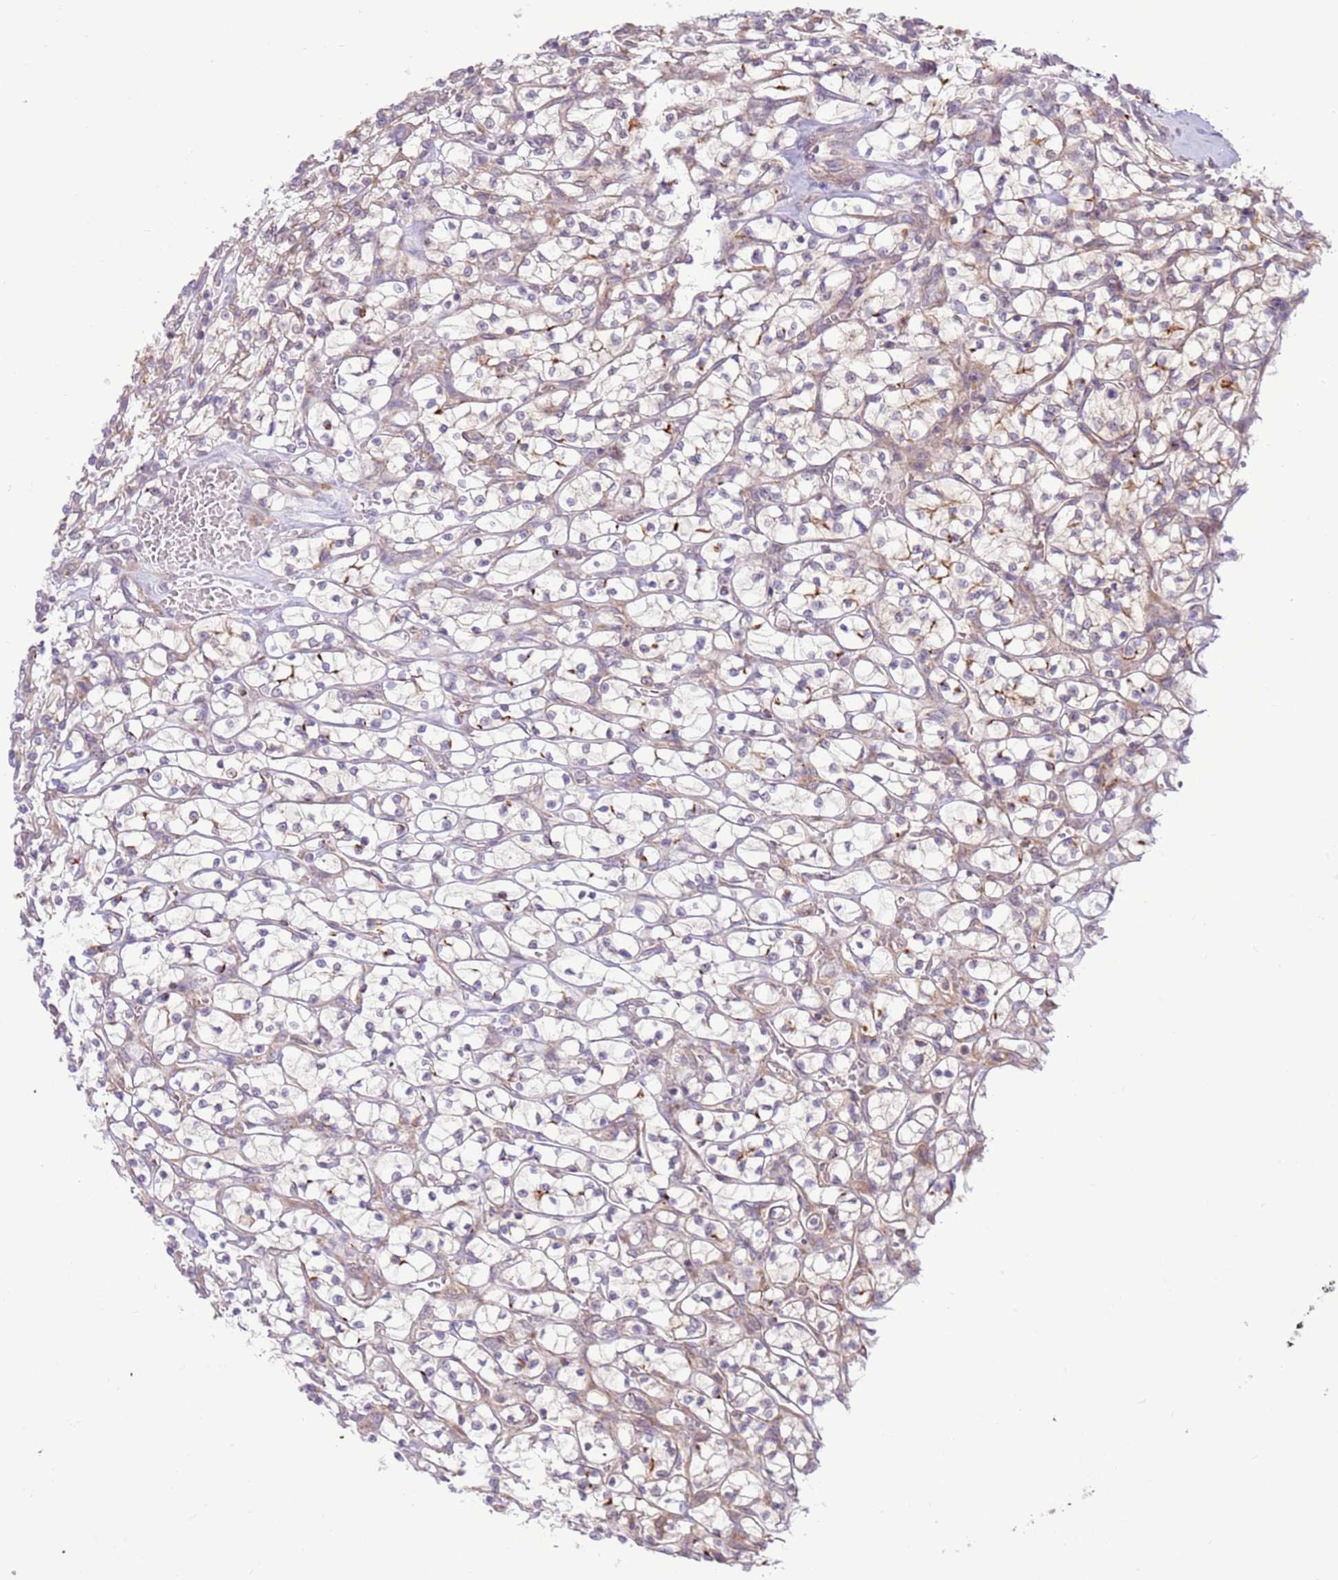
{"staining": {"intensity": "negative", "quantity": "none", "location": "none"}, "tissue": "renal cancer", "cell_type": "Tumor cells", "image_type": "cancer", "snomed": [{"axis": "morphology", "description": "Adenocarcinoma, NOS"}, {"axis": "topography", "description": "Kidney"}], "caption": "Immunohistochemical staining of renal adenocarcinoma displays no significant staining in tumor cells. The staining was performed using DAB (3,3'-diaminobenzidine) to visualize the protein expression in brown, while the nuclei were stained in blue with hematoxylin (Magnification: 20x).", "gene": "DDX19B", "patient": {"sex": "female", "age": 64}}